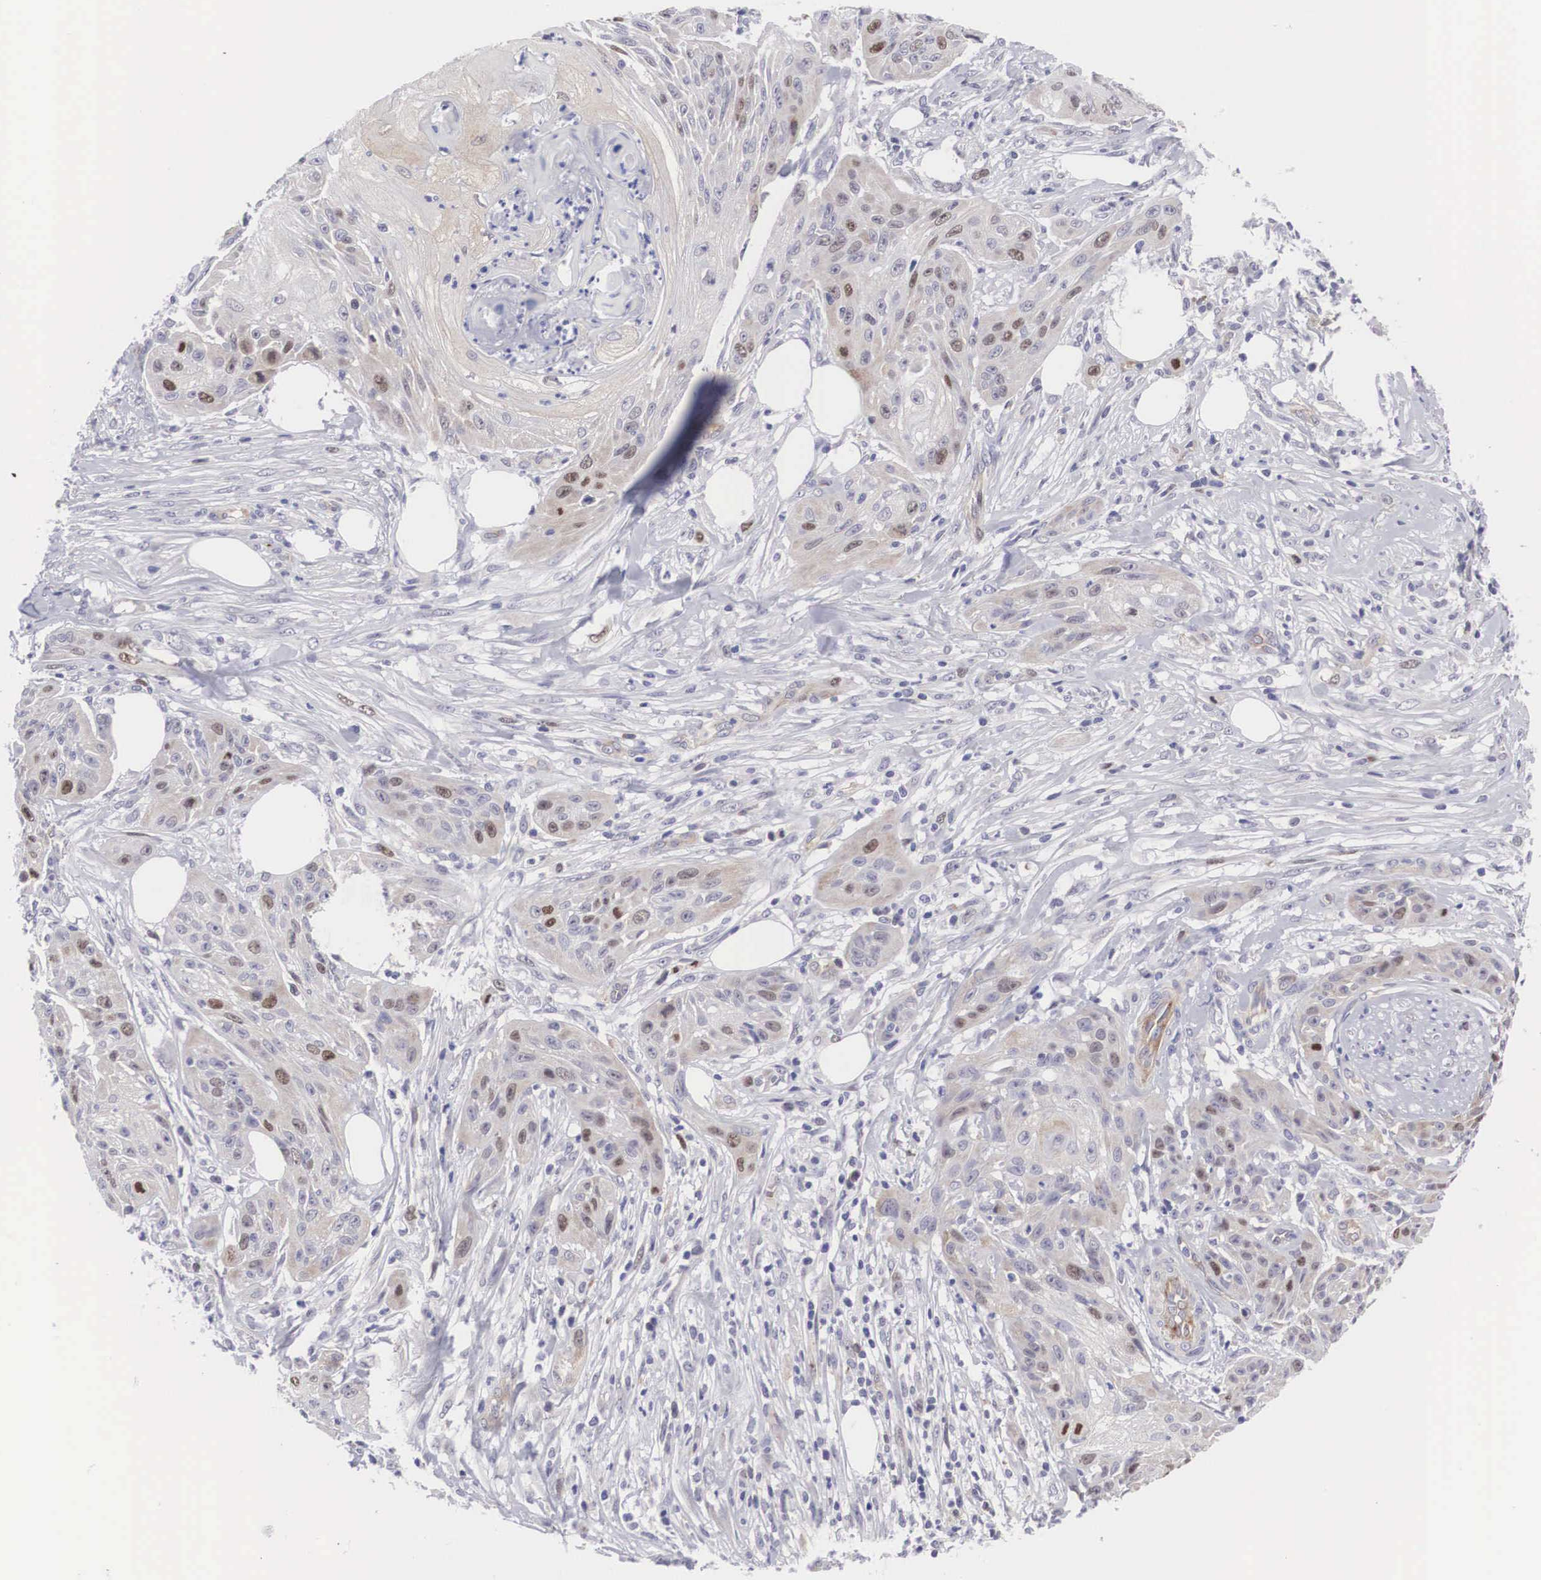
{"staining": {"intensity": "moderate", "quantity": "<25%", "location": "nuclear"}, "tissue": "skin cancer", "cell_type": "Tumor cells", "image_type": "cancer", "snomed": [{"axis": "morphology", "description": "Squamous cell carcinoma, NOS"}, {"axis": "topography", "description": "Skin"}], "caption": "Immunohistochemistry (IHC) of skin squamous cell carcinoma reveals low levels of moderate nuclear positivity in approximately <25% of tumor cells.", "gene": "MAST4", "patient": {"sex": "female", "age": 88}}